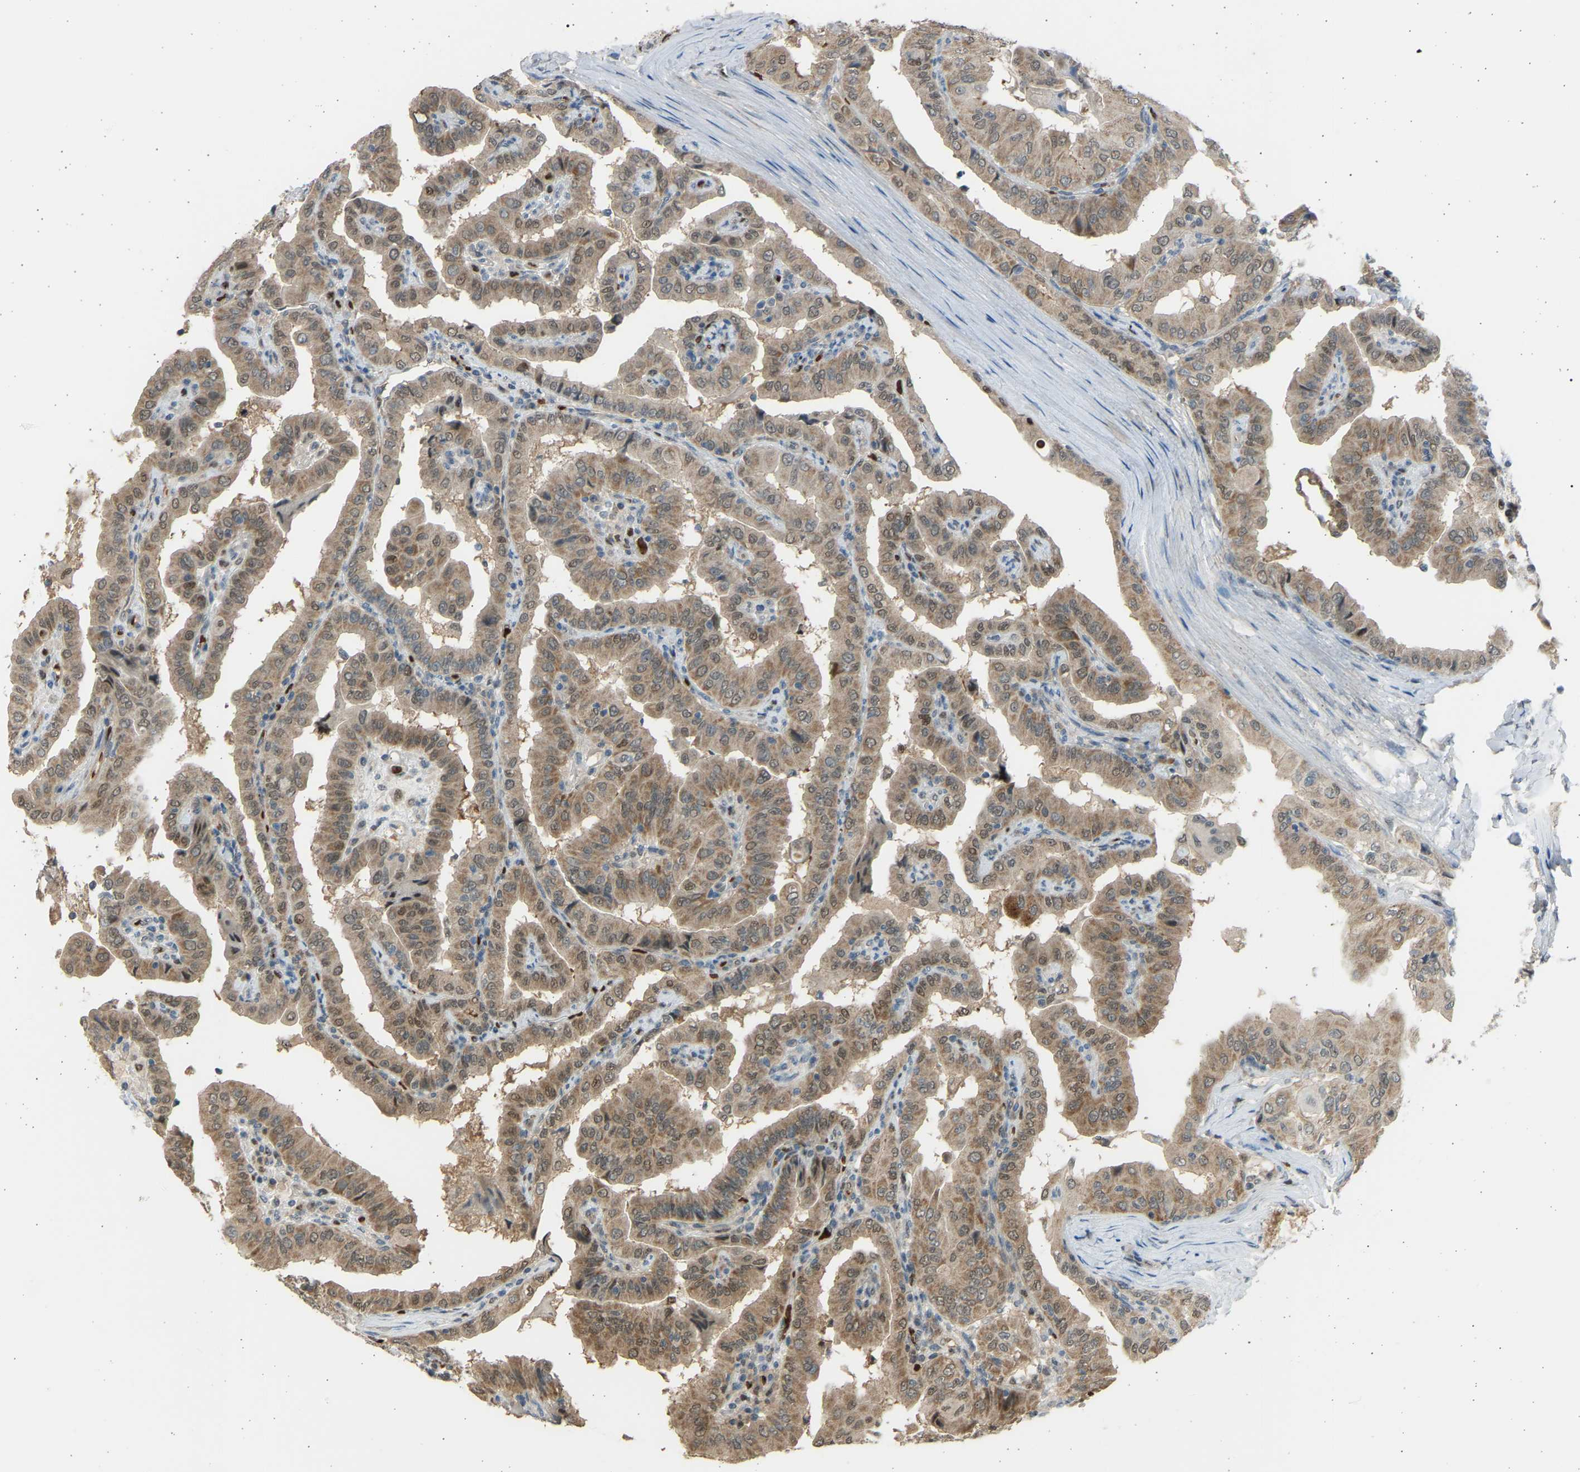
{"staining": {"intensity": "weak", "quantity": ">75%", "location": "cytoplasmic/membranous"}, "tissue": "thyroid cancer", "cell_type": "Tumor cells", "image_type": "cancer", "snomed": [{"axis": "morphology", "description": "Papillary adenocarcinoma, NOS"}, {"axis": "topography", "description": "Thyroid gland"}], "caption": "Protein expression analysis of human papillary adenocarcinoma (thyroid) reveals weak cytoplasmic/membranous positivity in approximately >75% of tumor cells.", "gene": "BIRC2", "patient": {"sex": "male", "age": 33}}